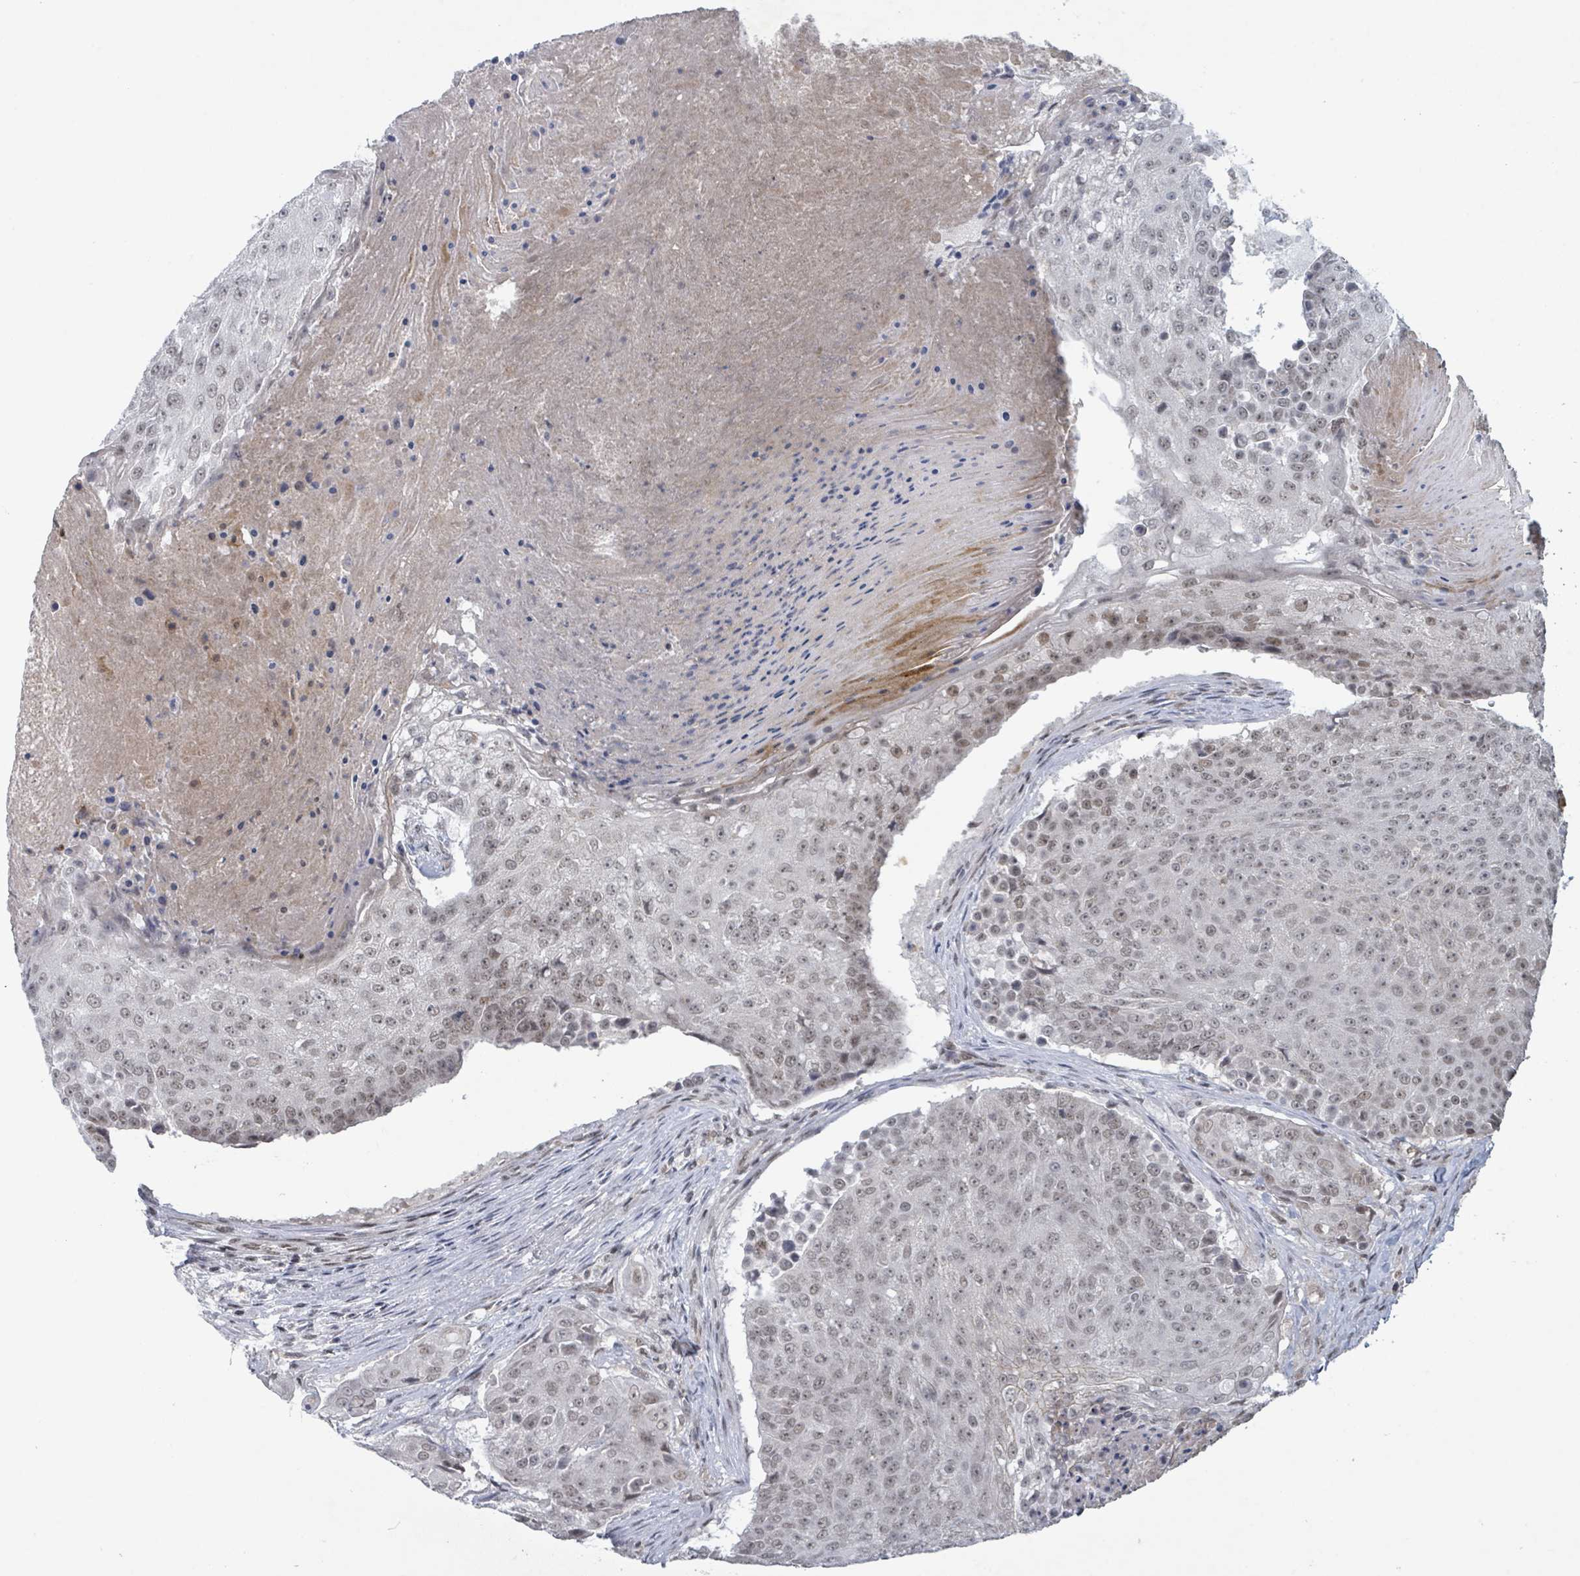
{"staining": {"intensity": "moderate", "quantity": "25%-75%", "location": "nuclear"}, "tissue": "urothelial cancer", "cell_type": "Tumor cells", "image_type": "cancer", "snomed": [{"axis": "morphology", "description": "Urothelial carcinoma, High grade"}, {"axis": "topography", "description": "Urinary bladder"}], "caption": "Urothelial cancer stained with immunohistochemistry (IHC) shows moderate nuclear expression in approximately 25%-75% of tumor cells. Immunohistochemistry (ihc) stains the protein in brown and the nuclei are stained blue.", "gene": "BANP", "patient": {"sex": "female", "age": 63}}